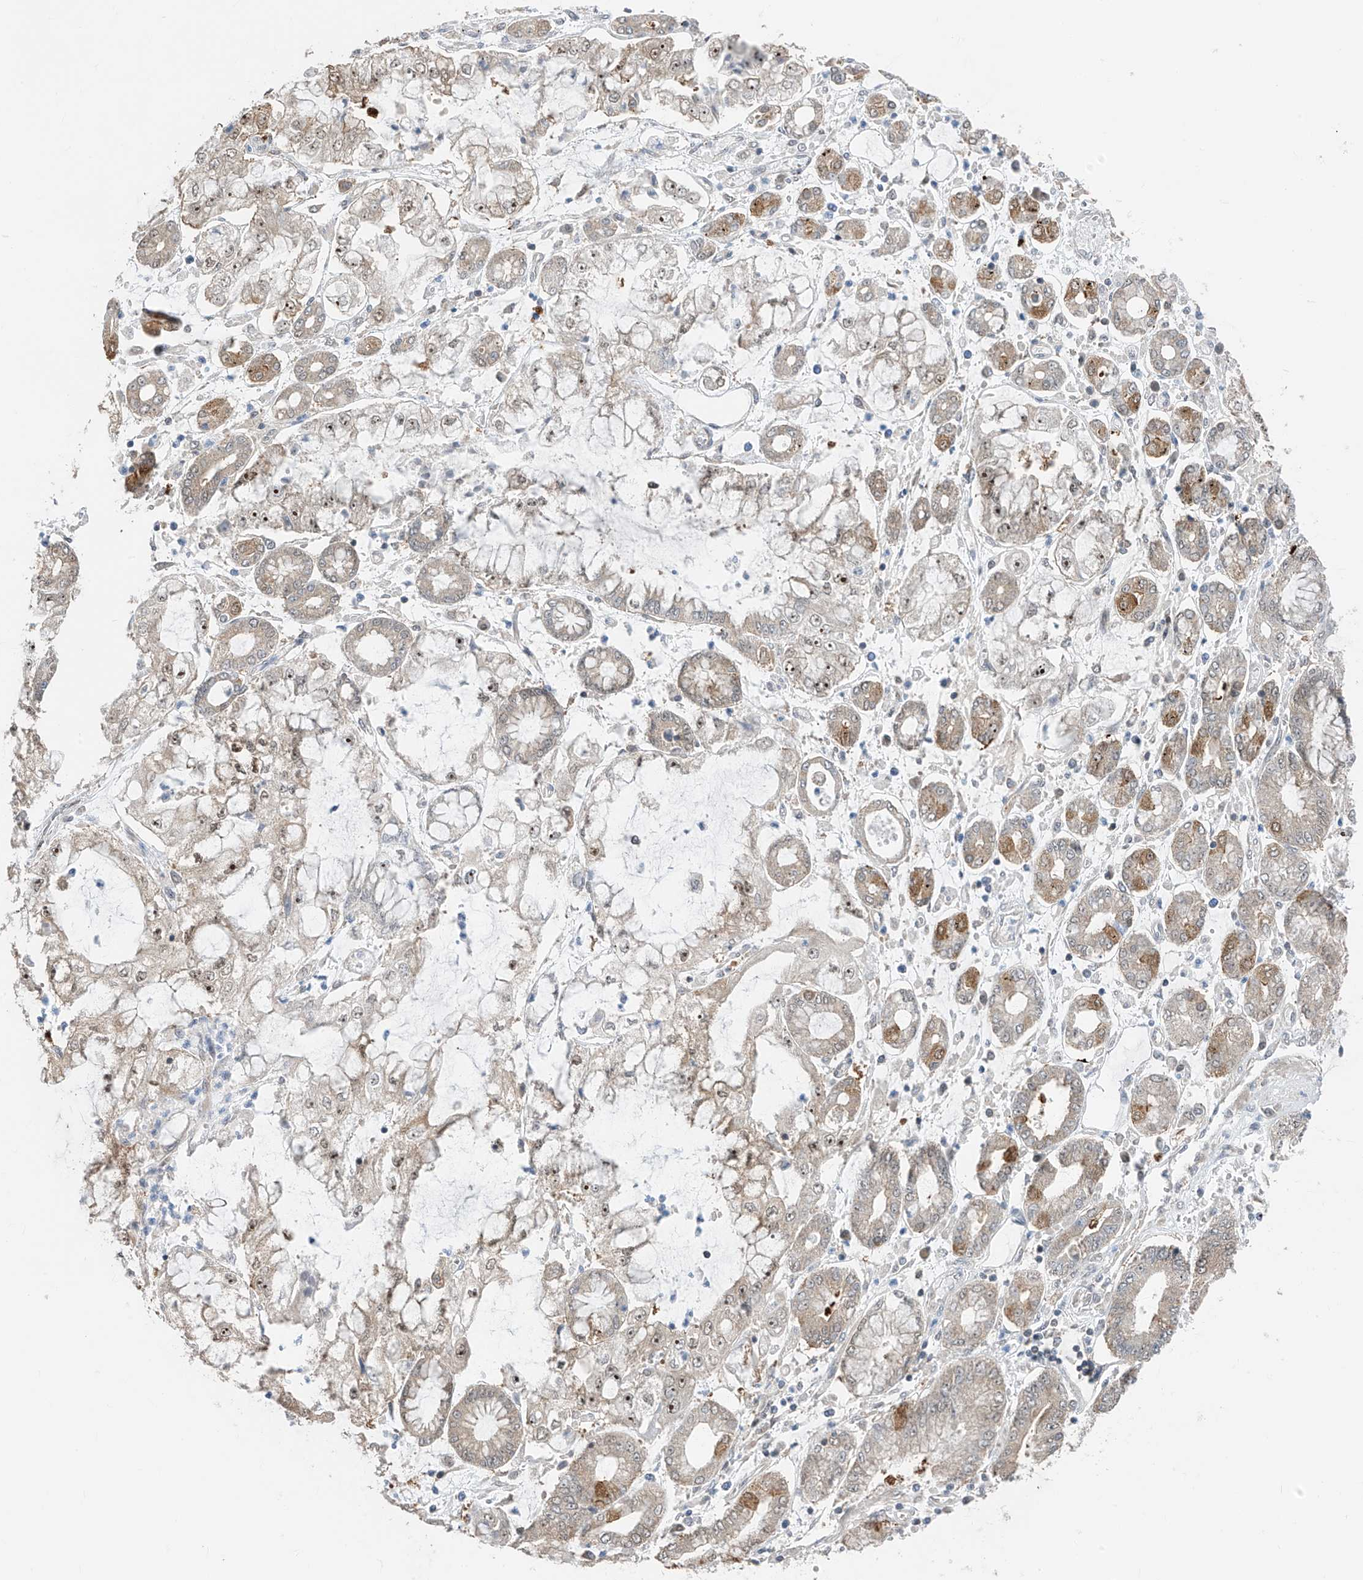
{"staining": {"intensity": "moderate", "quantity": "<25%", "location": "cytoplasmic/membranous,nuclear"}, "tissue": "stomach cancer", "cell_type": "Tumor cells", "image_type": "cancer", "snomed": [{"axis": "morphology", "description": "Adenocarcinoma, NOS"}, {"axis": "topography", "description": "Stomach"}], "caption": "Brown immunohistochemical staining in human adenocarcinoma (stomach) displays moderate cytoplasmic/membranous and nuclear positivity in about <25% of tumor cells. (Brightfield microscopy of DAB IHC at high magnification).", "gene": "TTC38", "patient": {"sex": "male", "age": 76}}